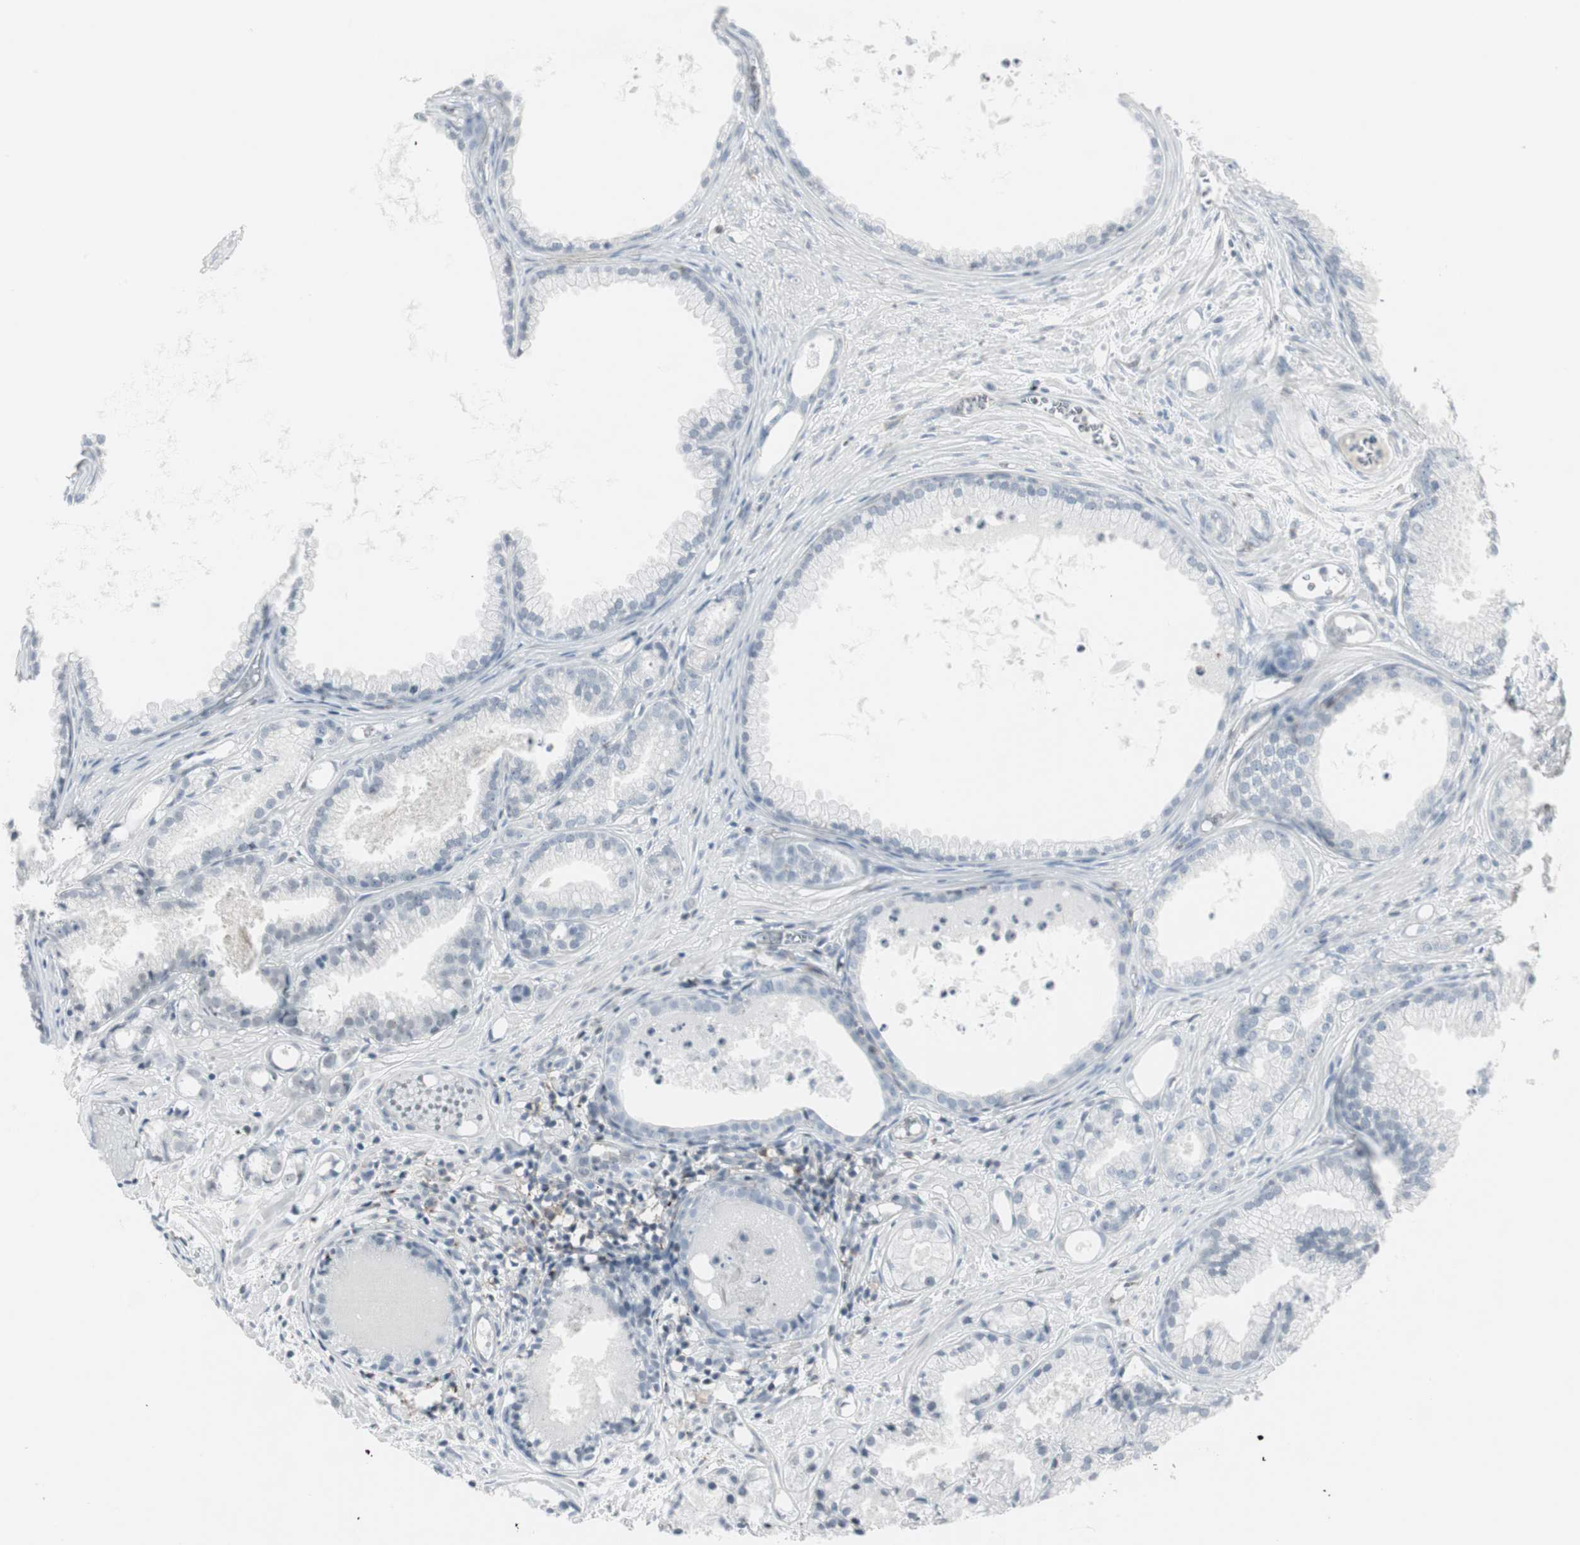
{"staining": {"intensity": "negative", "quantity": "none", "location": "none"}, "tissue": "prostate cancer", "cell_type": "Tumor cells", "image_type": "cancer", "snomed": [{"axis": "morphology", "description": "Adenocarcinoma, Low grade"}, {"axis": "topography", "description": "Prostate"}], "caption": "High power microscopy histopathology image of an IHC image of prostate cancer, revealing no significant staining in tumor cells. (DAB (3,3'-diaminobenzidine) IHC, high magnification).", "gene": "MAP4K4", "patient": {"sex": "male", "age": 72}}